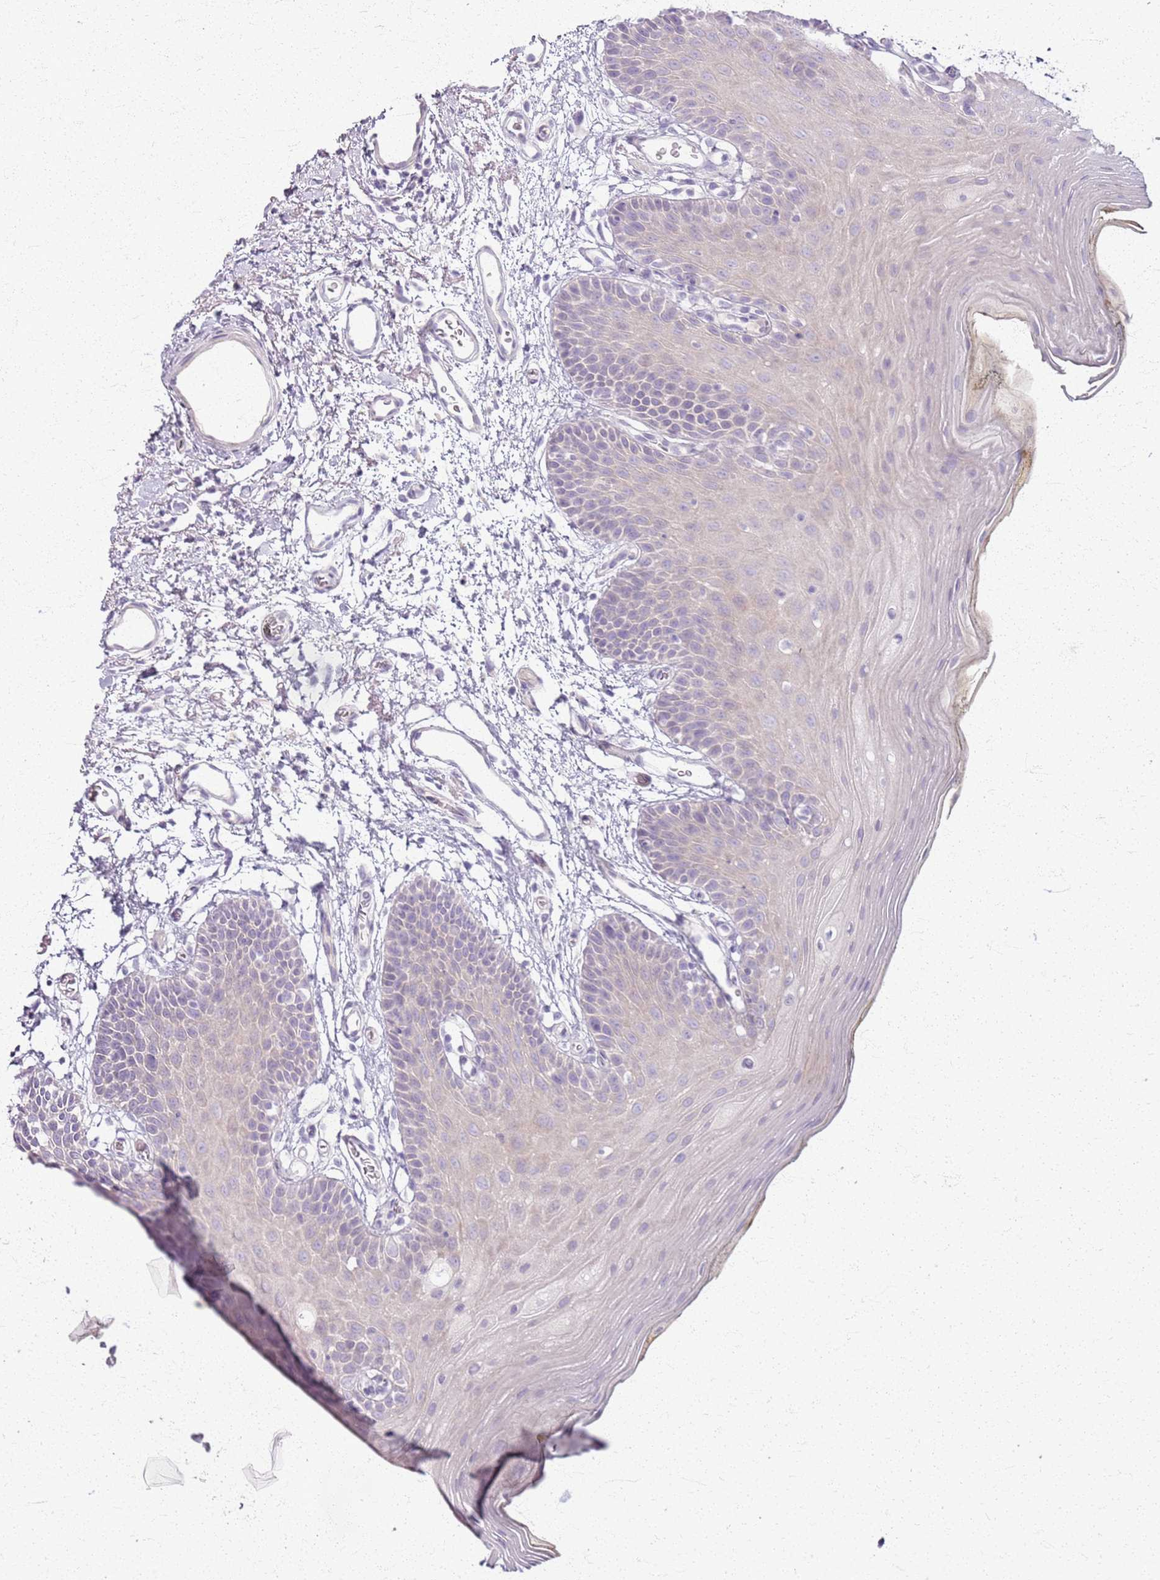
{"staining": {"intensity": "negative", "quantity": "none", "location": "none"}, "tissue": "oral mucosa", "cell_type": "Squamous epithelial cells", "image_type": "normal", "snomed": [{"axis": "morphology", "description": "Normal tissue, NOS"}, {"axis": "topography", "description": "Oral tissue"}, {"axis": "topography", "description": "Tounge, NOS"}], "caption": "Squamous epithelial cells show no significant positivity in benign oral mucosa. (DAB immunohistochemistry with hematoxylin counter stain).", "gene": "CSRP3", "patient": {"sex": "female", "age": 81}}